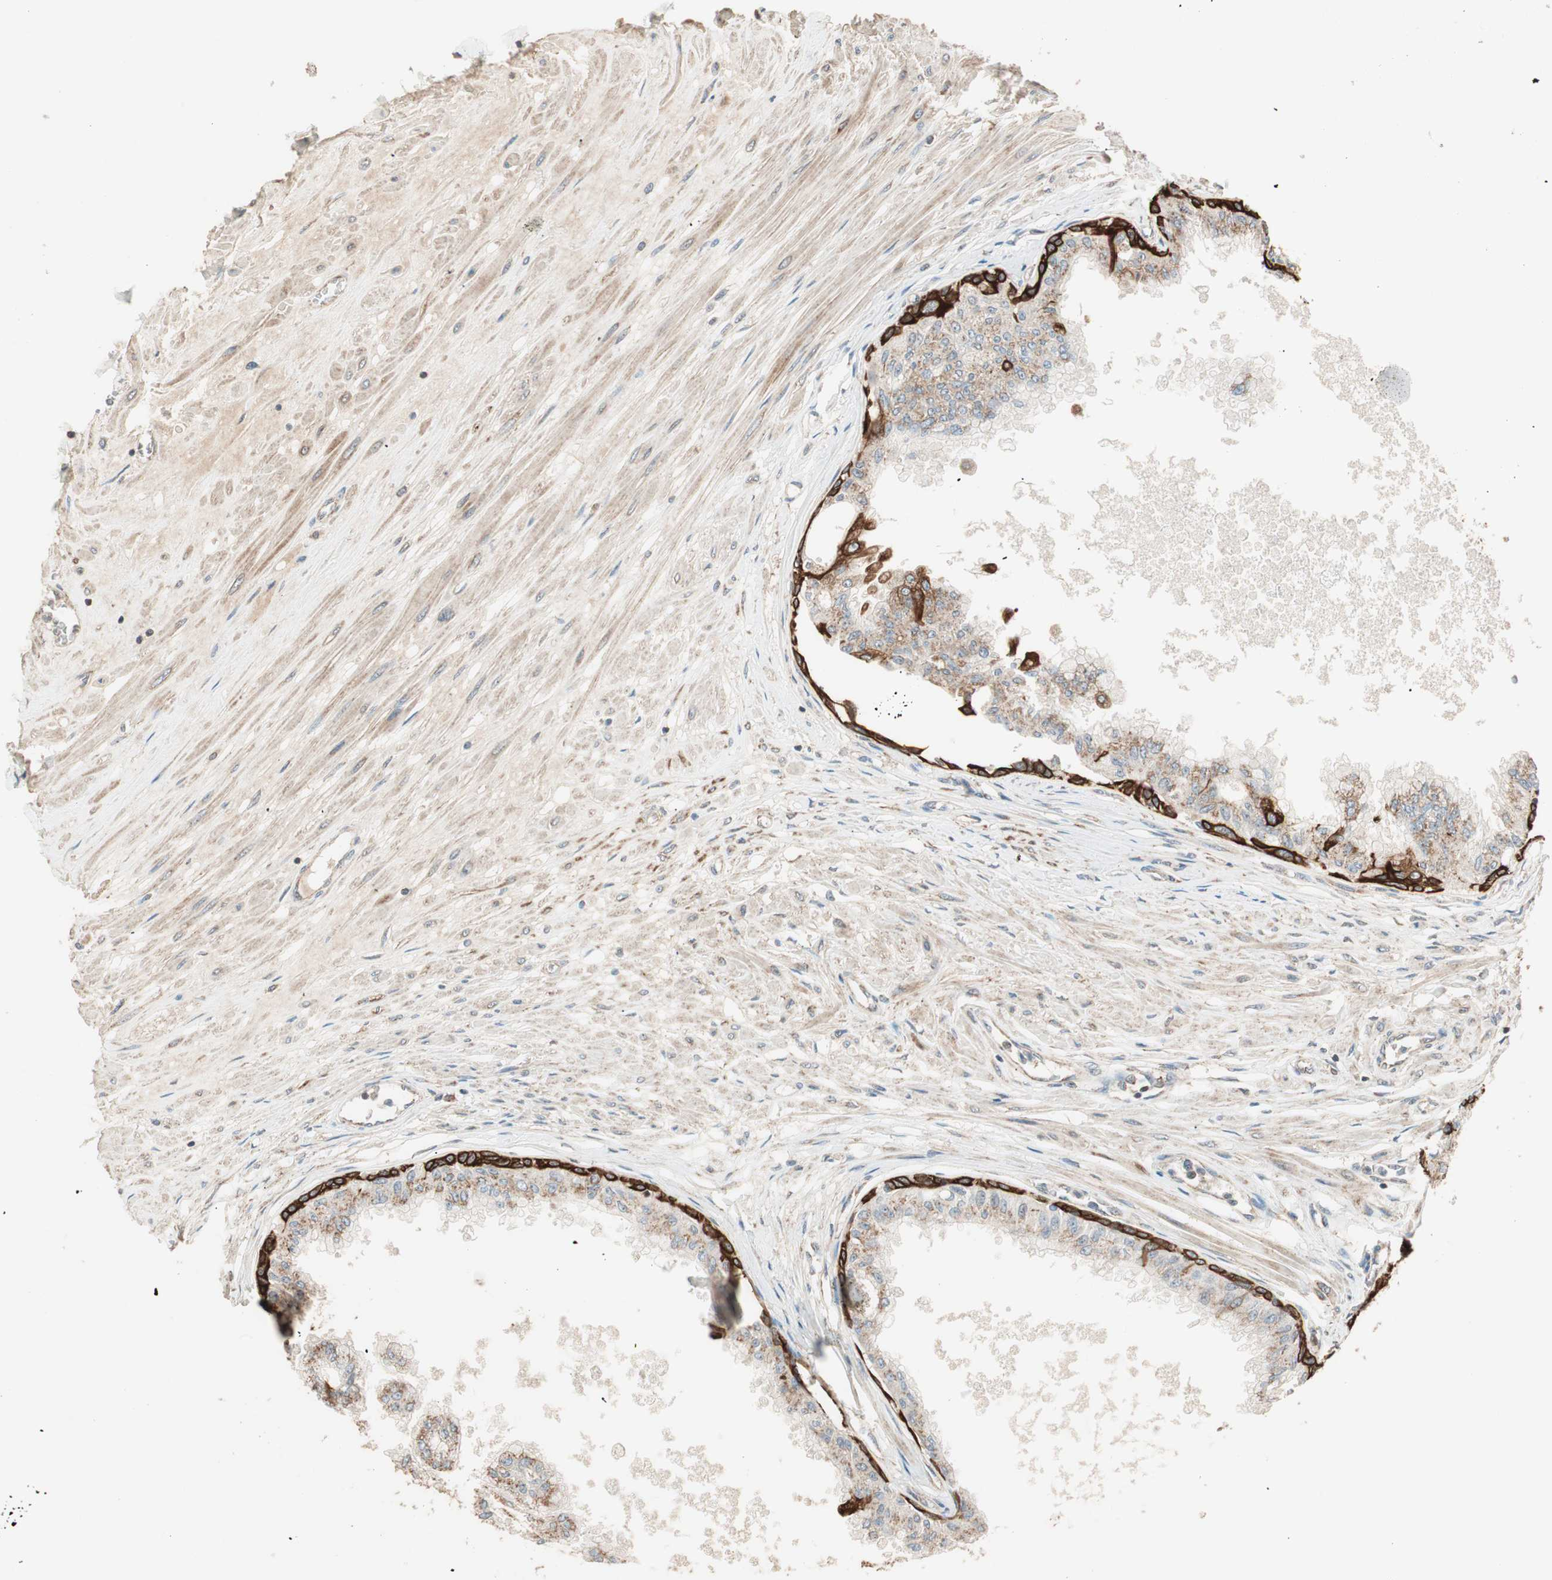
{"staining": {"intensity": "moderate", "quantity": "25%-75%", "location": "cytoplasmic/membranous"}, "tissue": "prostate", "cell_type": "Glandular cells", "image_type": "normal", "snomed": [{"axis": "morphology", "description": "Normal tissue, NOS"}, {"axis": "topography", "description": "Prostate"}, {"axis": "topography", "description": "Seminal veicle"}], "caption": "Moderate cytoplasmic/membranous positivity for a protein is appreciated in approximately 25%-75% of glandular cells of unremarkable prostate using IHC.", "gene": "TRIM21", "patient": {"sex": "male", "age": 60}}